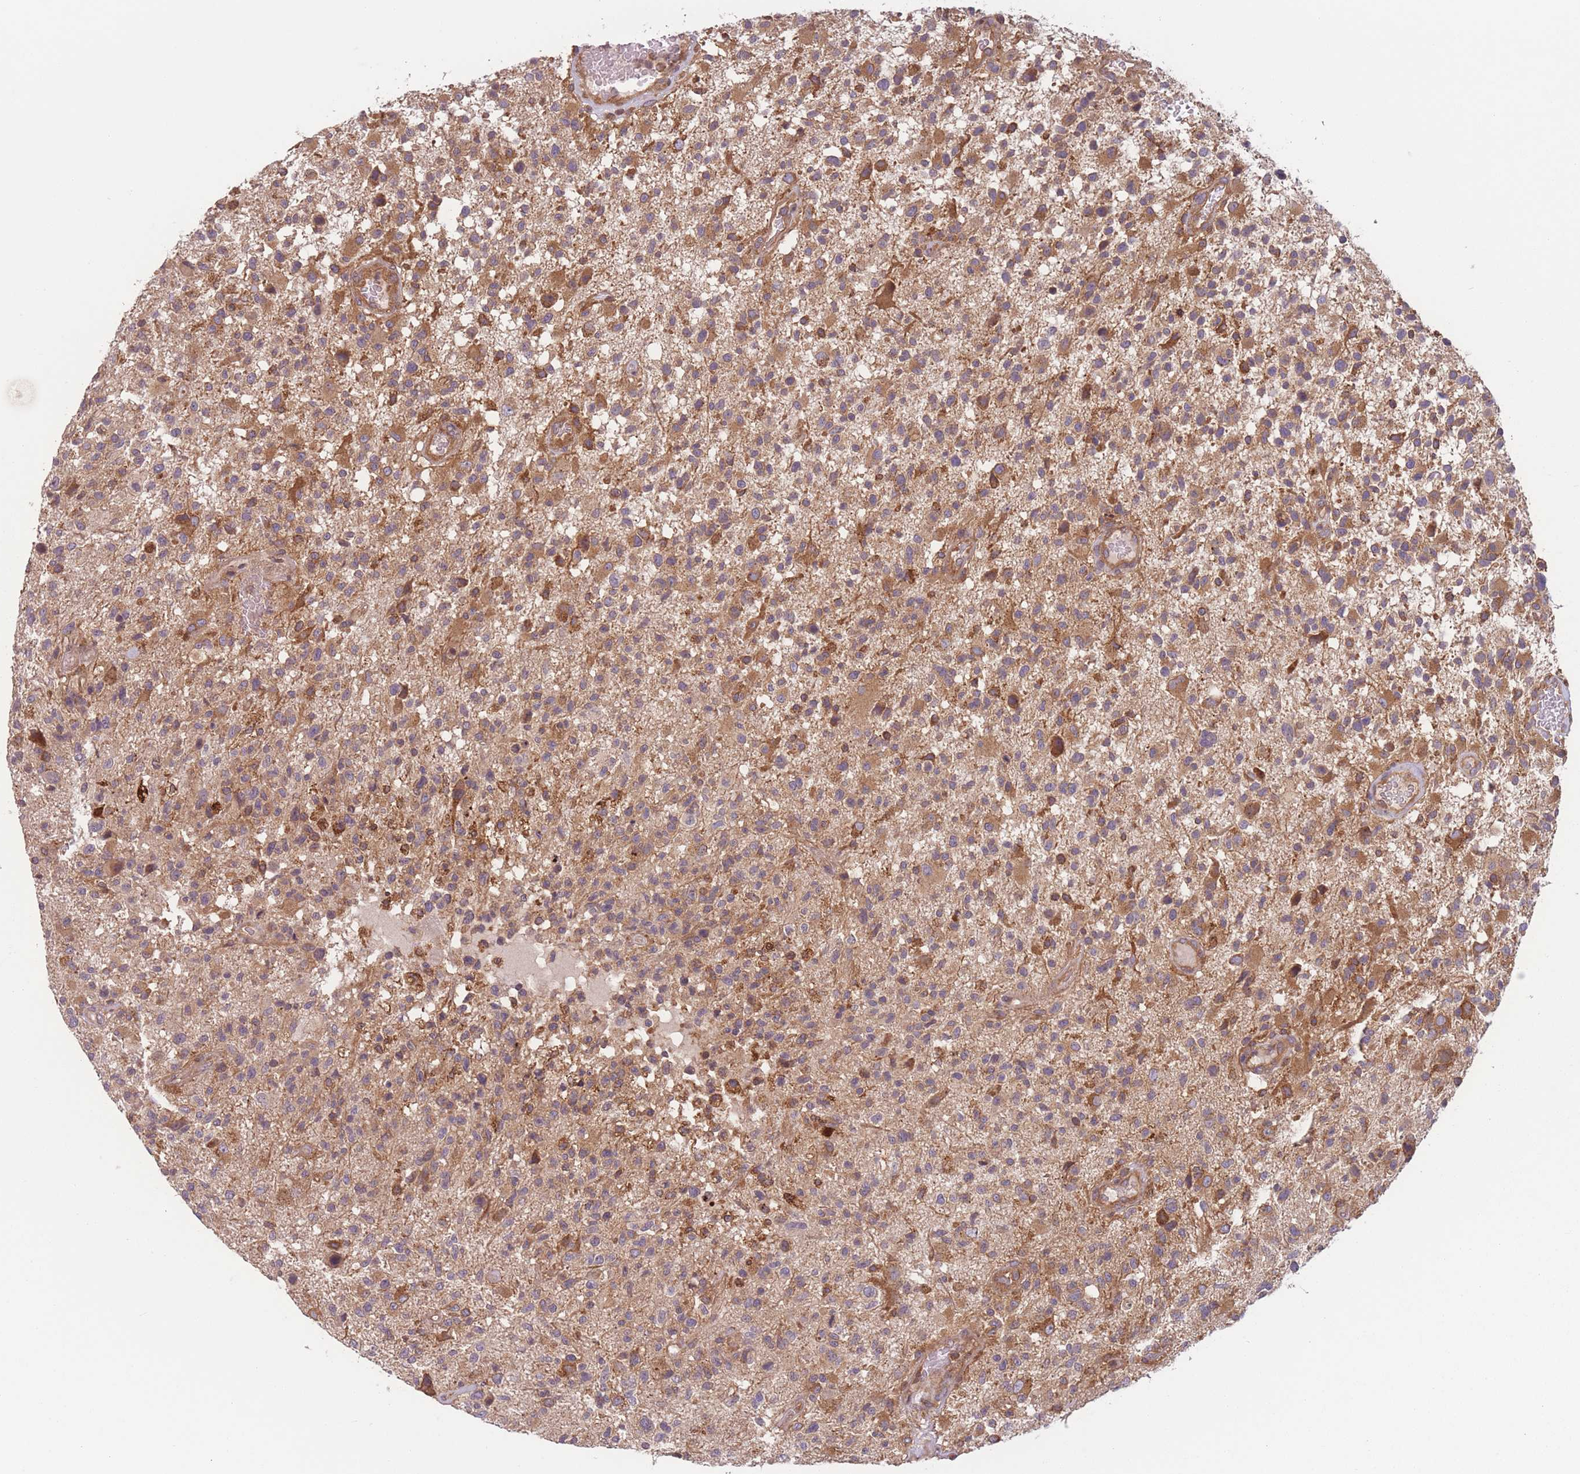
{"staining": {"intensity": "moderate", "quantity": ">75%", "location": "cytoplasmic/membranous"}, "tissue": "glioma", "cell_type": "Tumor cells", "image_type": "cancer", "snomed": [{"axis": "morphology", "description": "Glioma, malignant, High grade"}, {"axis": "morphology", "description": "Glioblastoma, NOS"}, {"axis": "topography", "description": "Brain"}], "caption": "A micrograph of glioma stained for a protein exhibits moderate cytoplasmic/membranous brown staining in tumor cells. (DAB (3,3'-diaminobenzidine) IHC with brightfield microscopy, high magnification).", "gene": "WASHC2A", "patient": {"sex": "male", "age": 60}}